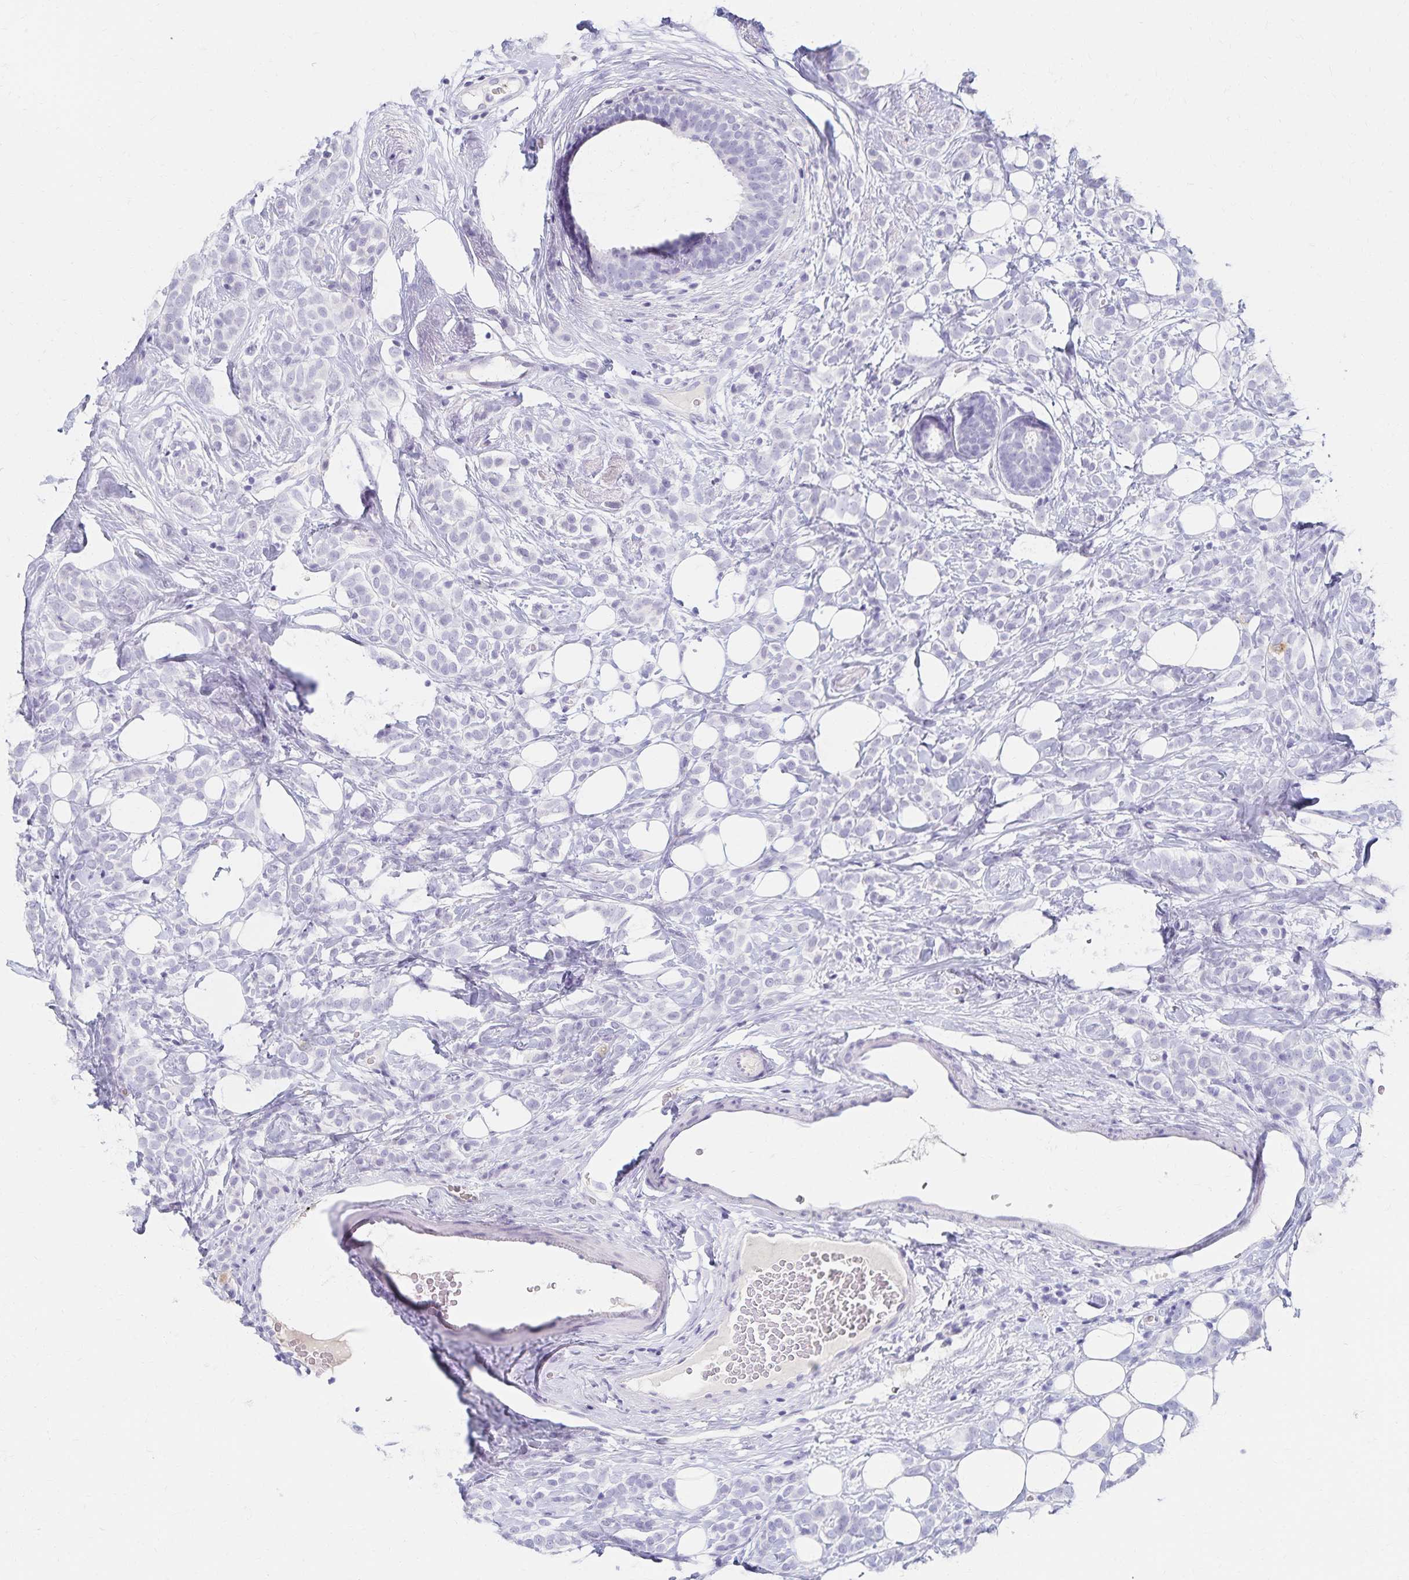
{"staining": {"intensity": "negative", "quantity": "none", "location": "none"}, "tissue": "breast cancer", "cell_type": "Tumor cells", "image_type": "cancer", "snomed": [{"axis": "morphology", "description": "Lobular carcinoma"}, {"axis": "topography", "description": "Breast"}], "caption": "The image displays no significant staining in tumor cells of lobular carcinoma (breast).", "gene": "C2orf50", "patient": {"sex": "female", "age": 49}}